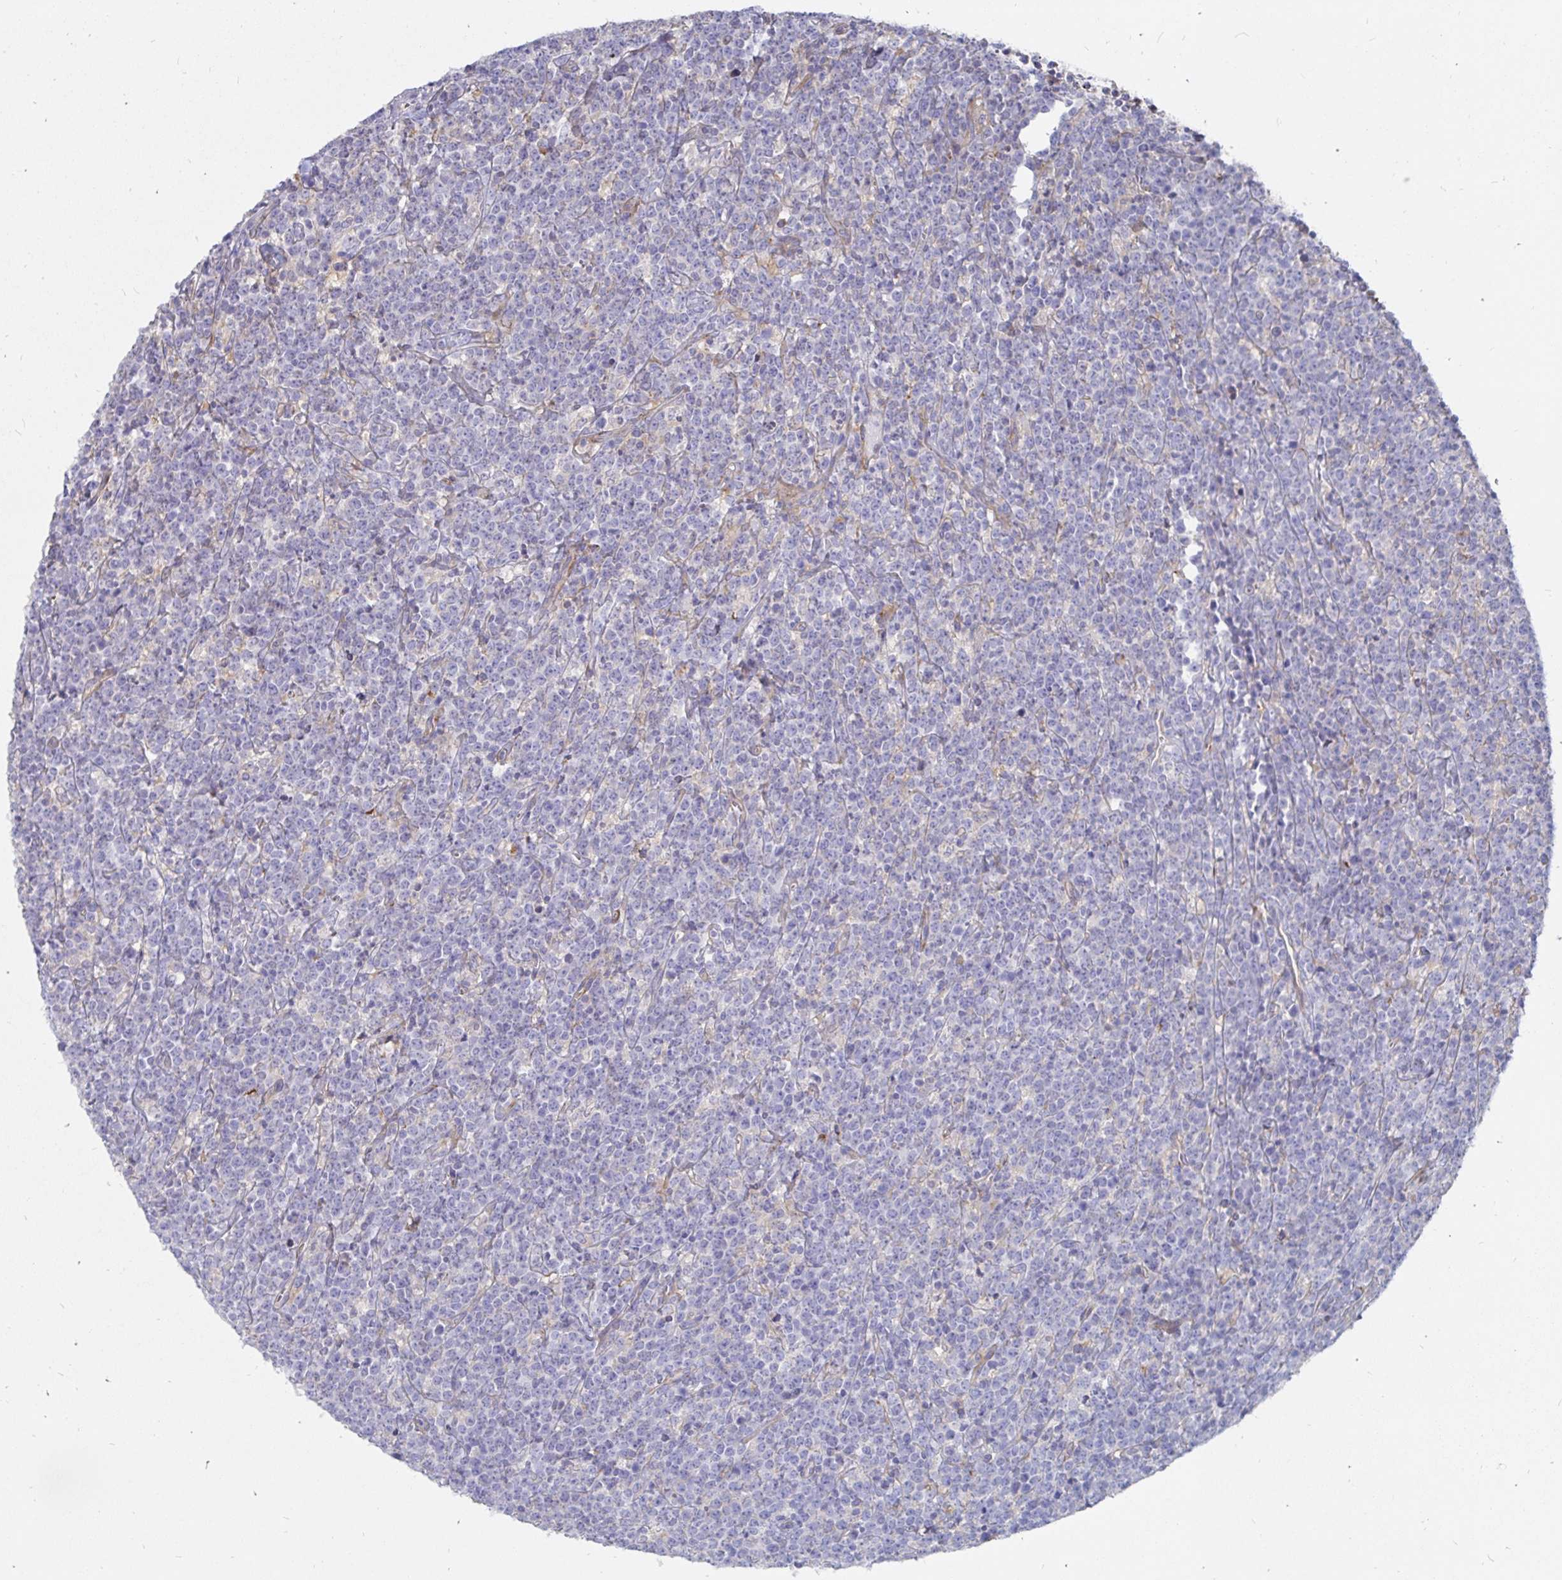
{"staining": {"intensity": "negative", "quantity": "none", "location": "none"}, "tissue": "lymphoma", "cell_type": "Tumor cells", "image_type": "cancer", "snomed": [{"axis": "morphology", "description": "Malignant lymphoma, non-Hodgkin's type, High grade"}, {"axis": "topography", "description": "Small intestine"}], "caption": "Tumor cells show no significant protein positivity in high-grade malignant lymphoma, non-Hodgkin's type.", "gene": "KCTD19", "patient": {"sex": "female", "age": 56}}